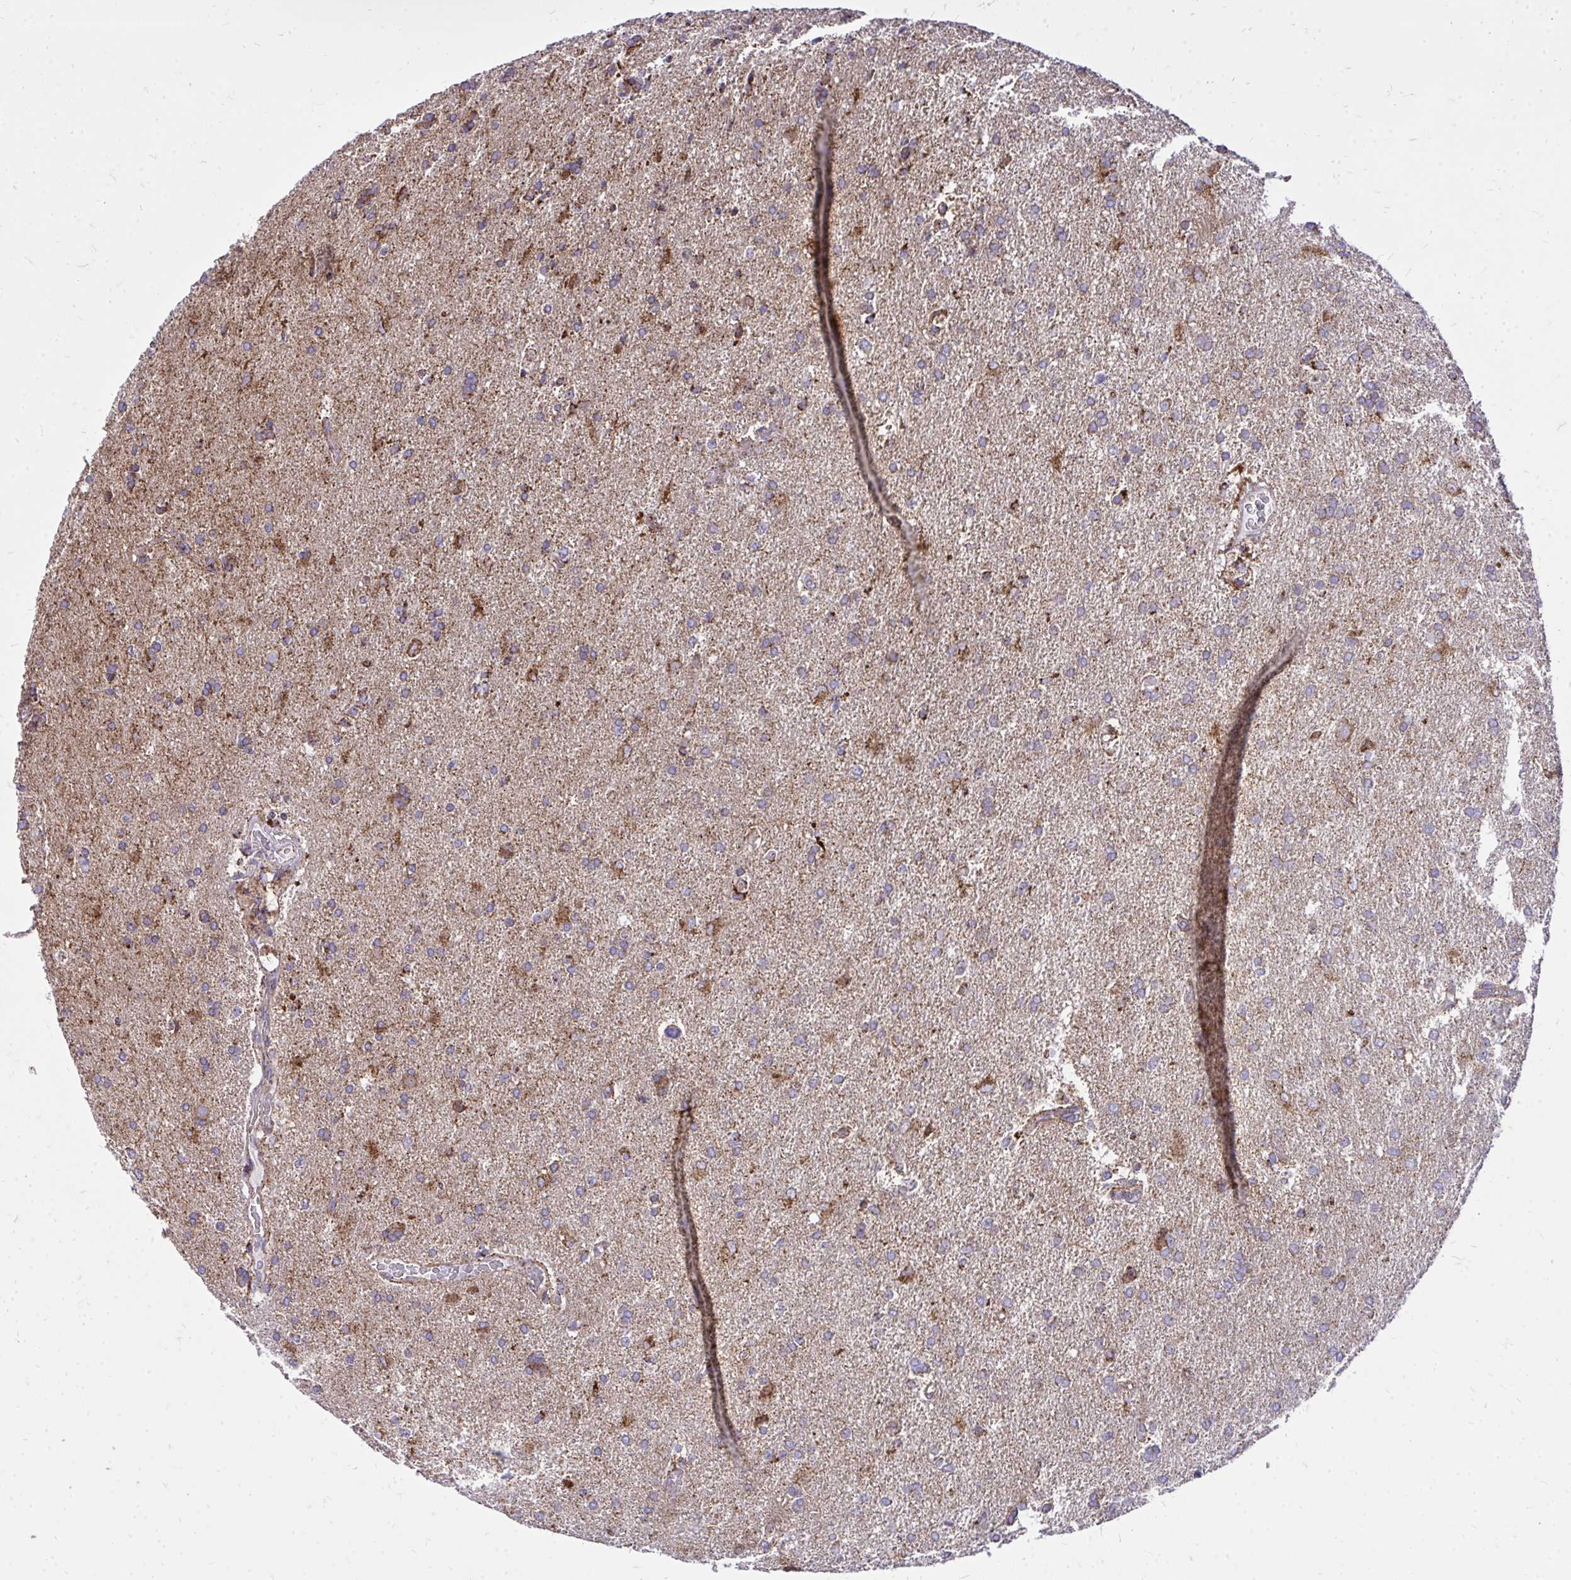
{"staining": {"intensity": "moderate", "quantity": "<25%", "location": "cytoplasmic/membranous"}, "tissue": "glioma", "cell_type": "Tumor cells", "image_type": "cancer", "snomed": [{"axis": "morphology", "description": "Glioma, malignant, High grade"}, {"axis": "topography", "description": "Brain"}], "caption": "This is a micrograph of IHC staining of malignant high-grade glioma, which shows moderate positivity in the cytoplasmic/membranous of tumor cells.", "gene": "SPTBN2", "patient": {"sex": "male", "age": 68}}